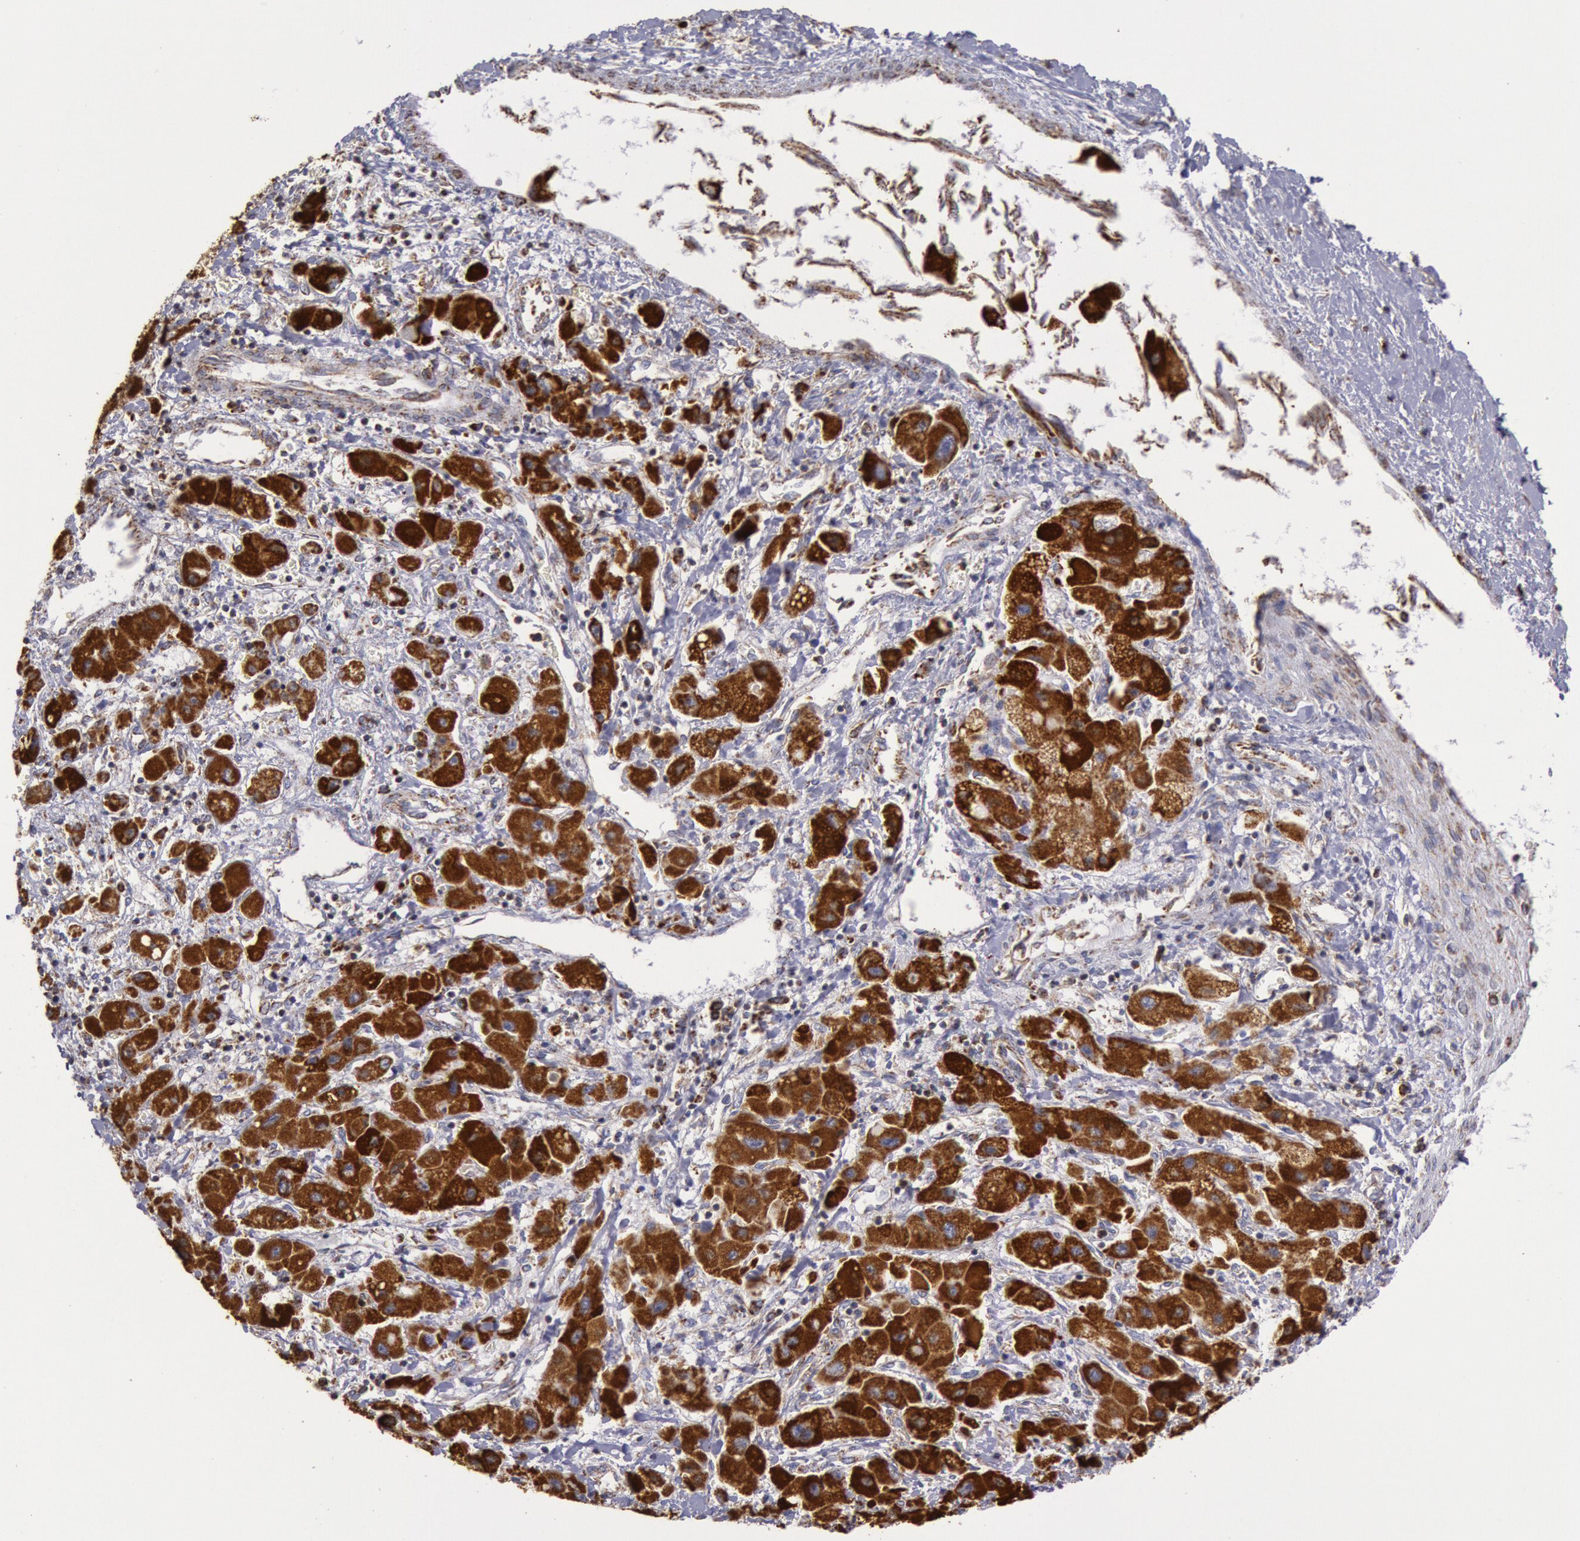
{"staining": {"intensity": "strong", "quantity": ">75%", "location": "cytoplasmic/membranous"}, "tissue": "liver cancer", "cell_type": "Tumor cells", "image_type": "cancer", "snomed": [{"axis": "morphology", "description": "Carcinoma, Hepatocellular, NOS"}, {"axis": "topography", "description": "Liver"}], "caption": "Human liver cancer (hepatocellular carcinoma) stained with a protein marker reveals strong staining in tumor cells.", "gene": "CYC1", "patient": {"sex": "male", "age": 24}}